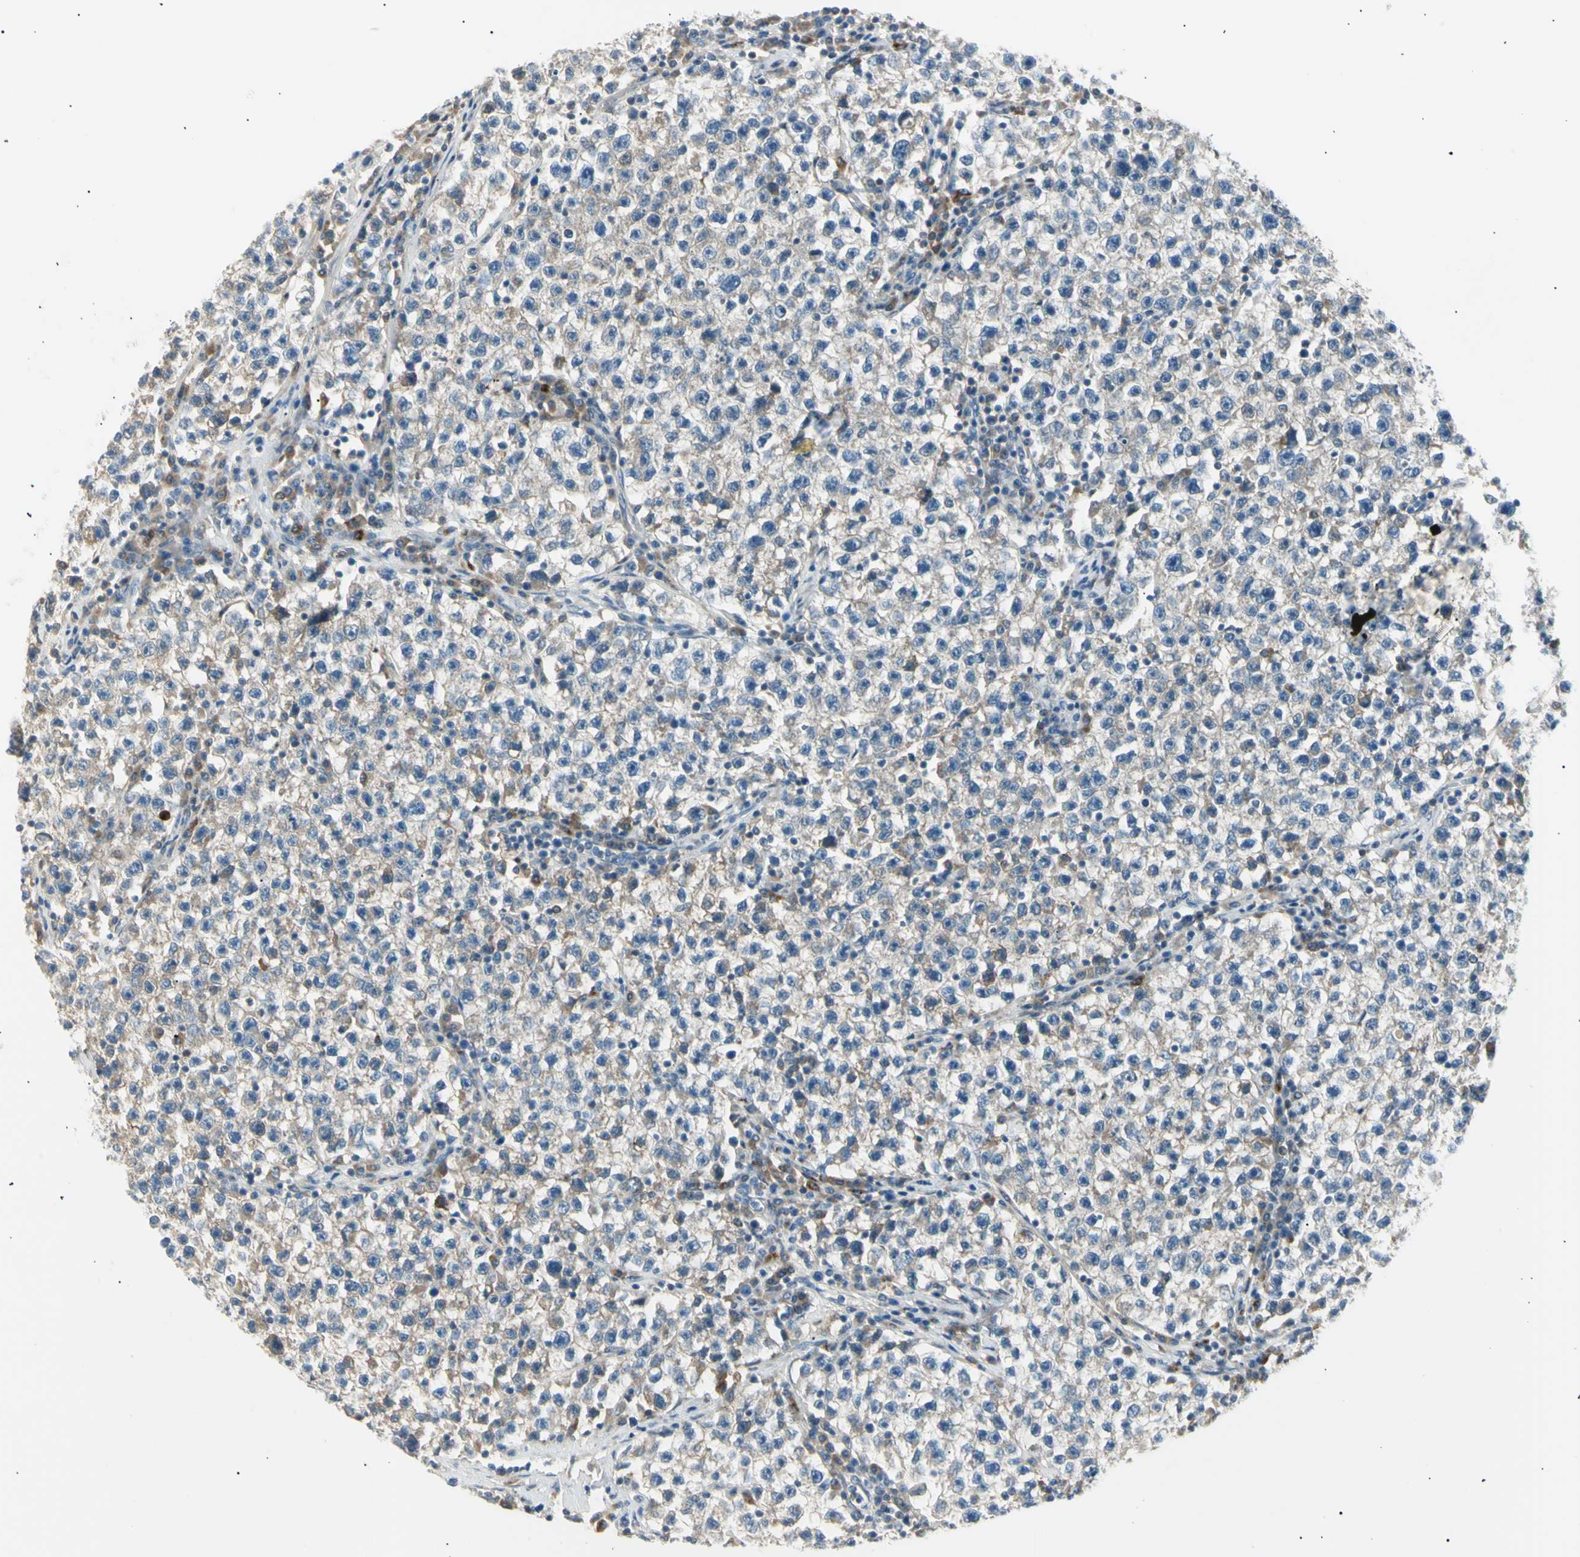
{"staining": {"intensity": "weak", "quantity": "<25%", "location": "cytoplasmic/membranous"}, "tissue": "testis cancer", "cell_type": "Tumor cells", "image_type": "cancer", "snomed": [{"axis": "morphology", "description": "Seminoma, NOS"}, {"axis": "topography", "description": "Testis"}], "caption": "The immunohistochemistry photomicrograph has no significant staining in tumor cells of seminoma (testis) tissue.", "gene": "LHPP", "patient": {"sex": "male", "age": 22}}